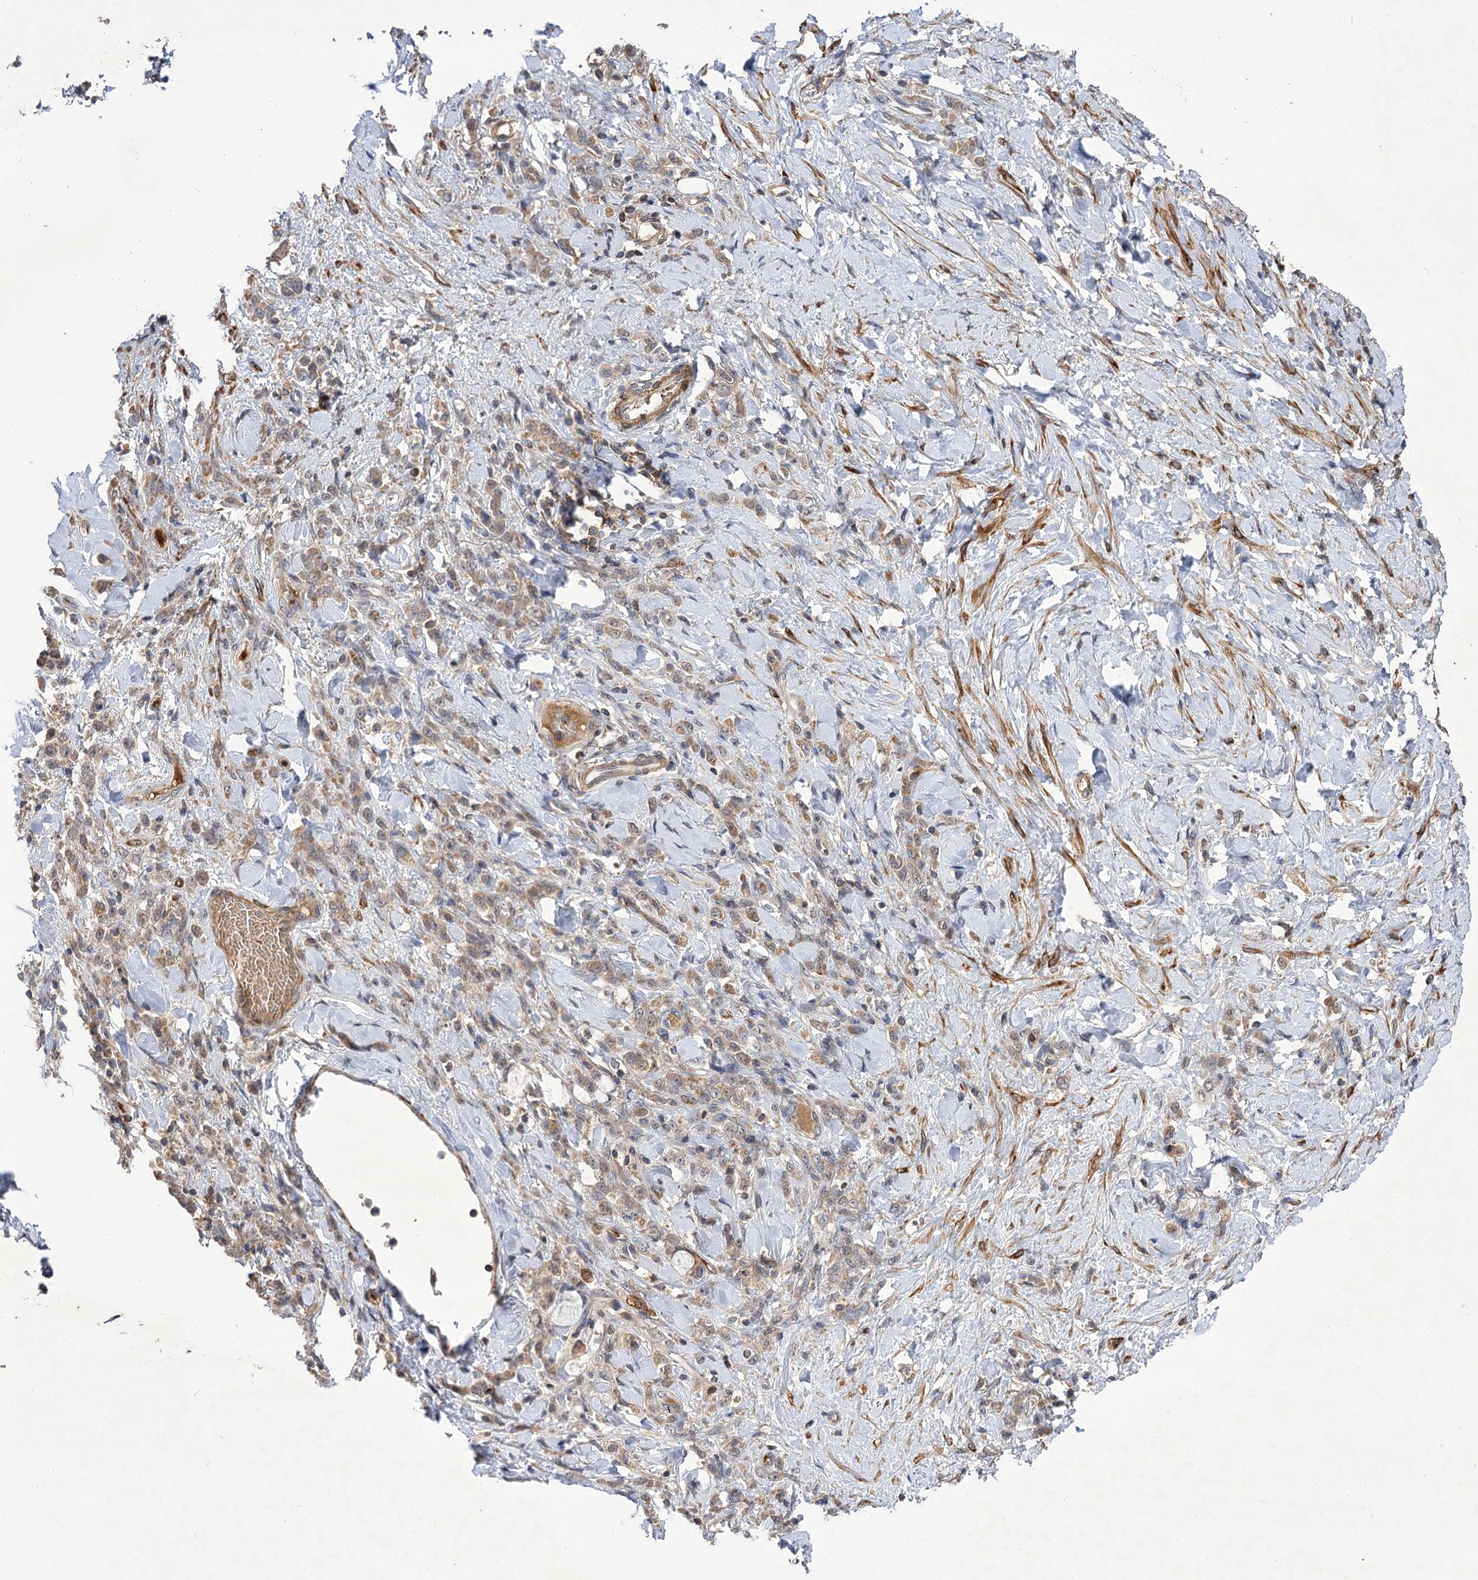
{"staining": {"intensity": "moderate", "quantity": ">75%", "location": "cytoplasmic/membranous"}, "tissue": "stomach cancer", "cell_type": "Tumor cells", "image_type": "cancer", "snomed": [{"axis": "morphology", "description": "Normal tissue, NOS"}, {"axis": "morphology", "description": "Adenocarcinoma, NOS"}, {"axis": "topography", "description": "Stomach"}], "caption": "Protein expression analysis of human adenocarcinoma (stomach) reveals moderate cytoplasmic/membranous expression in approximately >75% of tumor cells.", "gene": "FBXW8", "patient": {"sex": "male", "age": 82}}